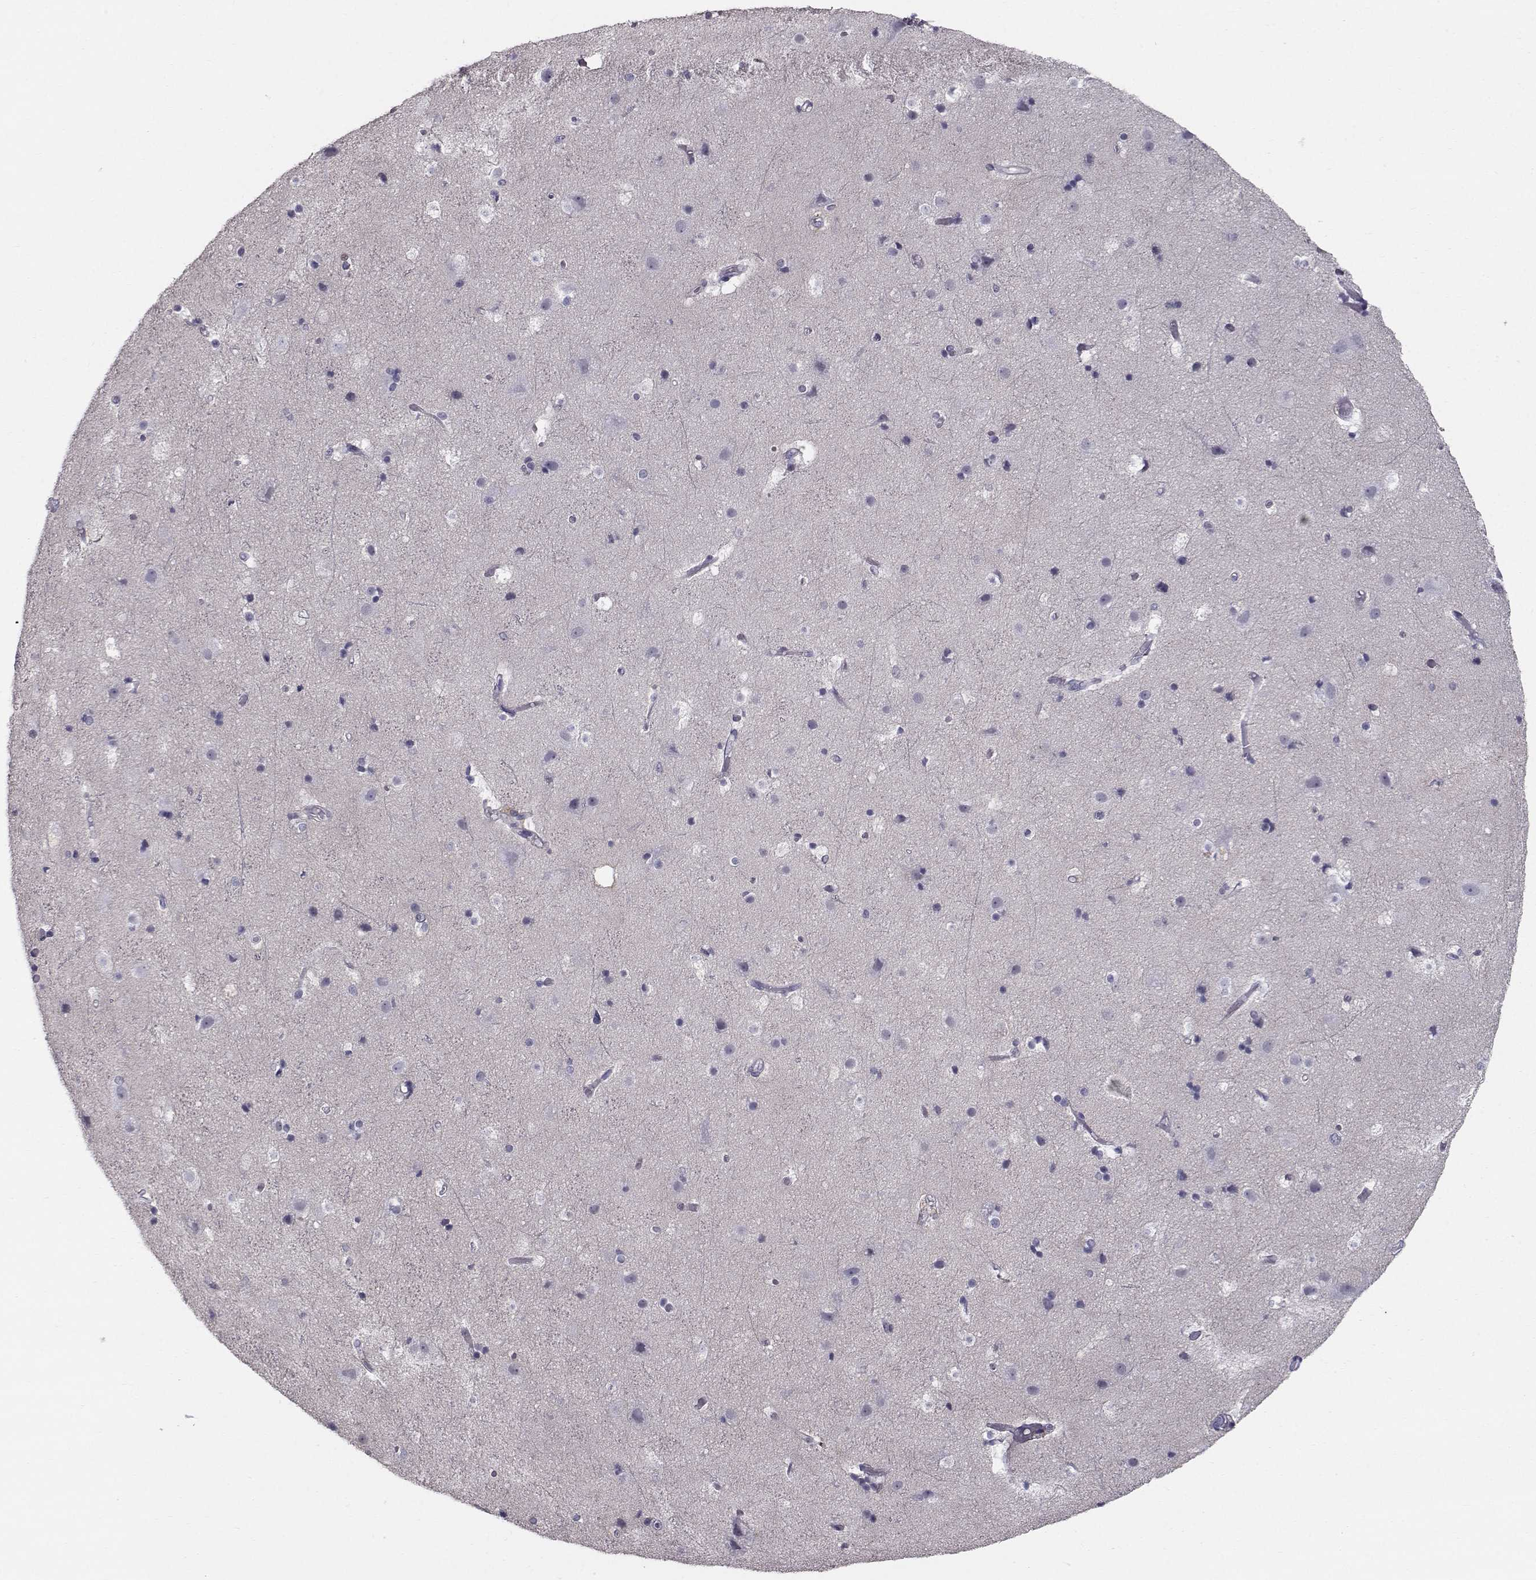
{"staining": {"intensity": "negative", "quantity": "none", "location": "none"}, "tissue": "cerebral cortex", "cell_type": "Endothelial cells", "image_type": "normal", "snomed": [{"axis": "morphology", "description": "Normal tissue, NOS"}, {"axis": "topography", "description": "Cerebral cortex"}], "caption": "High power microscopy histopathology image of an IHC photomicrograph of unremarkable cerebral cortex, revealing no significant expression in endothelial cells. (DAB (3,3'-diaminobenzidine) immunohistochemistry, high magnification).", "gene": "SPDYE4", "patient": {"sex": "female", "age": 52}}